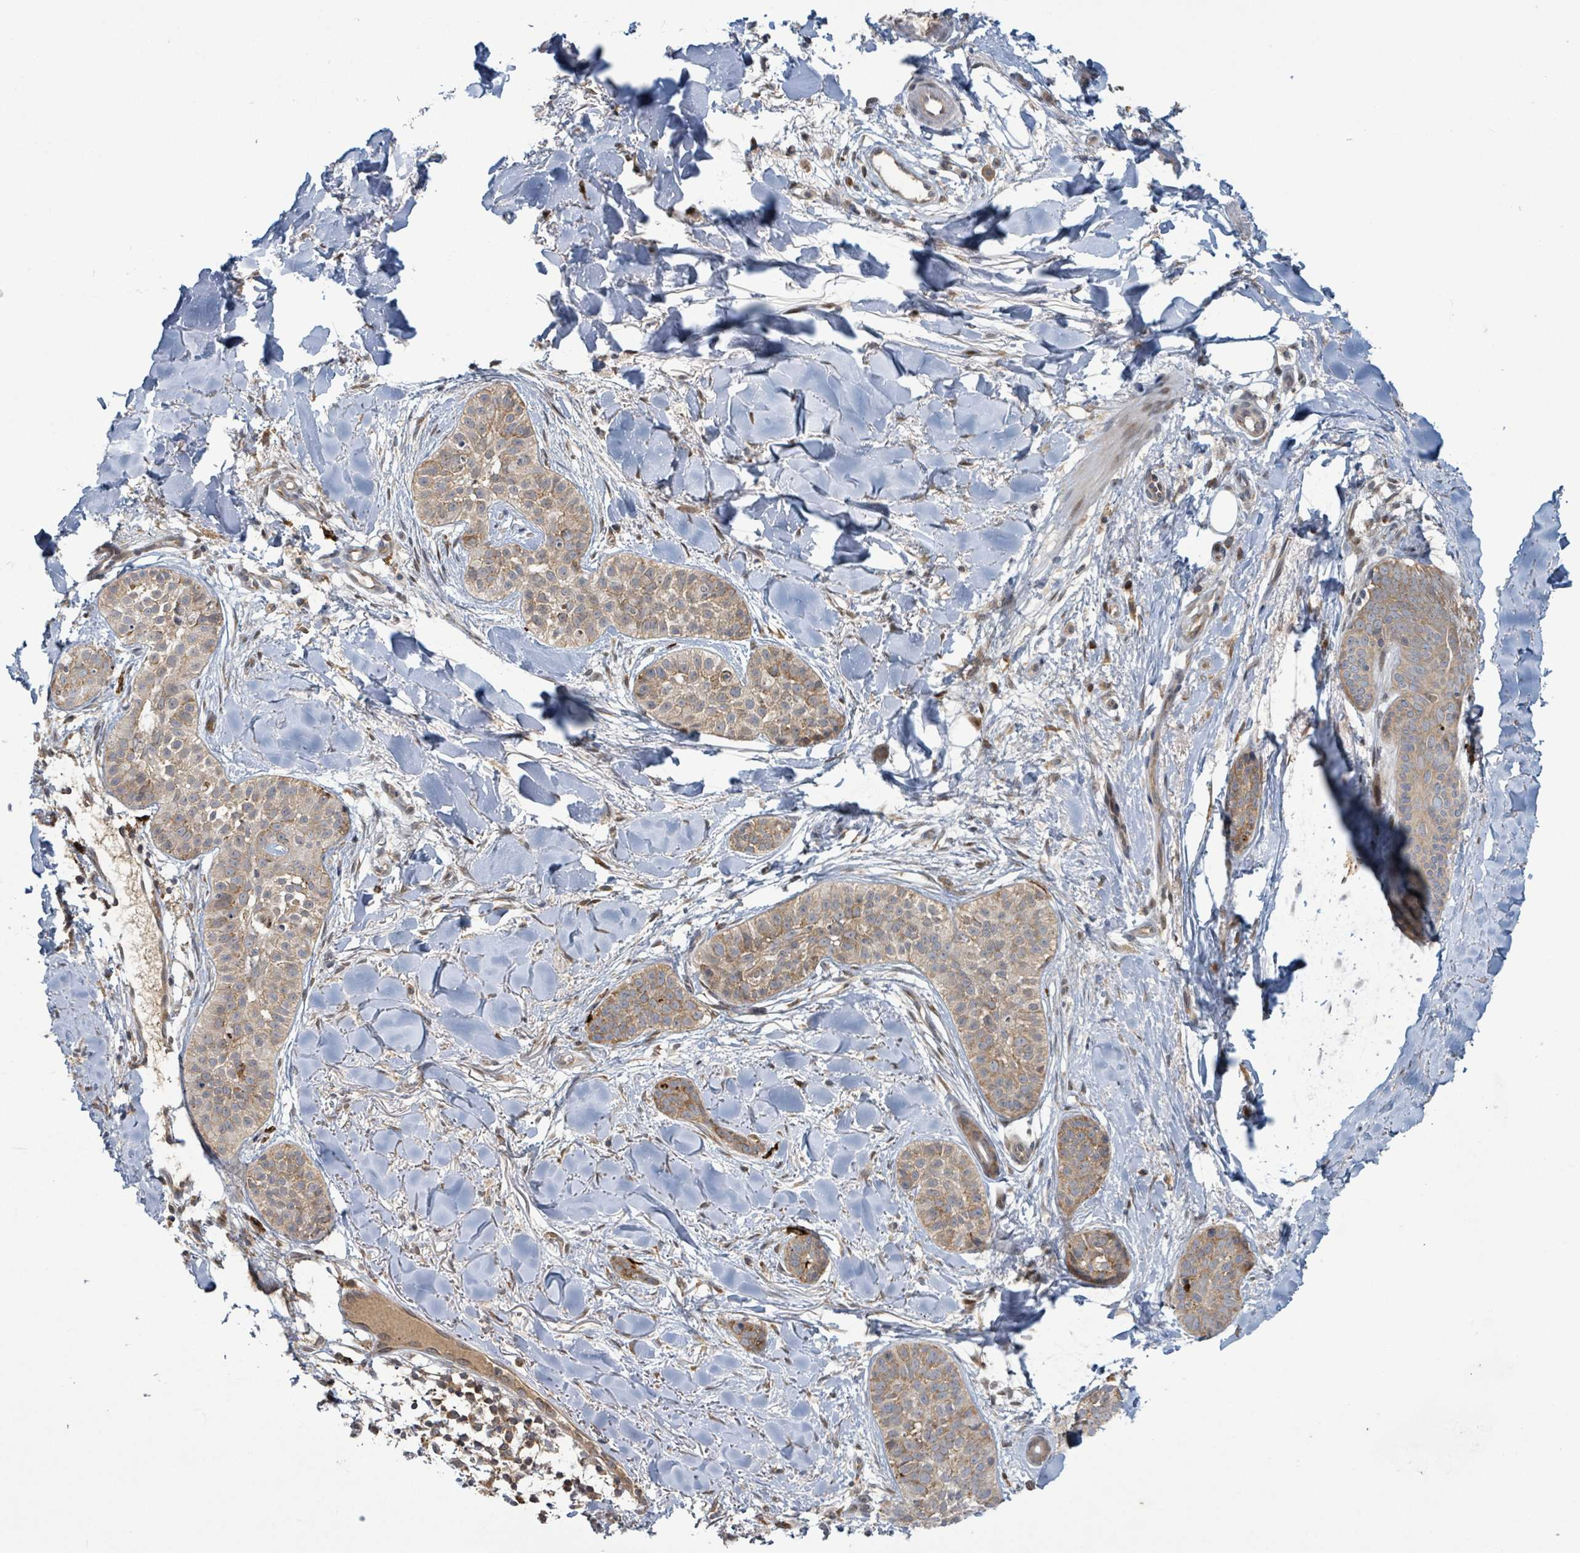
{"staining": {"intensity": "moderate", "quantity": ">75%", "location": "cytoplasmic/membranous"}, "tissue": "skin cancer", "cell_type": "Tumor cells", "image_type": "cancer", "snomed": [{"axis": "morphology", "description": "Basal cell carcinoma"}, {"axis": "topography", "description": "Skin"}], "caption": "Protein analysis of skin cancer (basal cell carcinoma) tissue reveals moderate cytoplasmic/membranous staining in approximately >75% of tumor cells. (DAB IHC with brightfield microscopy, high magnification).", "gene": "OR51E1", "patient": {"sex": "male", "age": 52}}